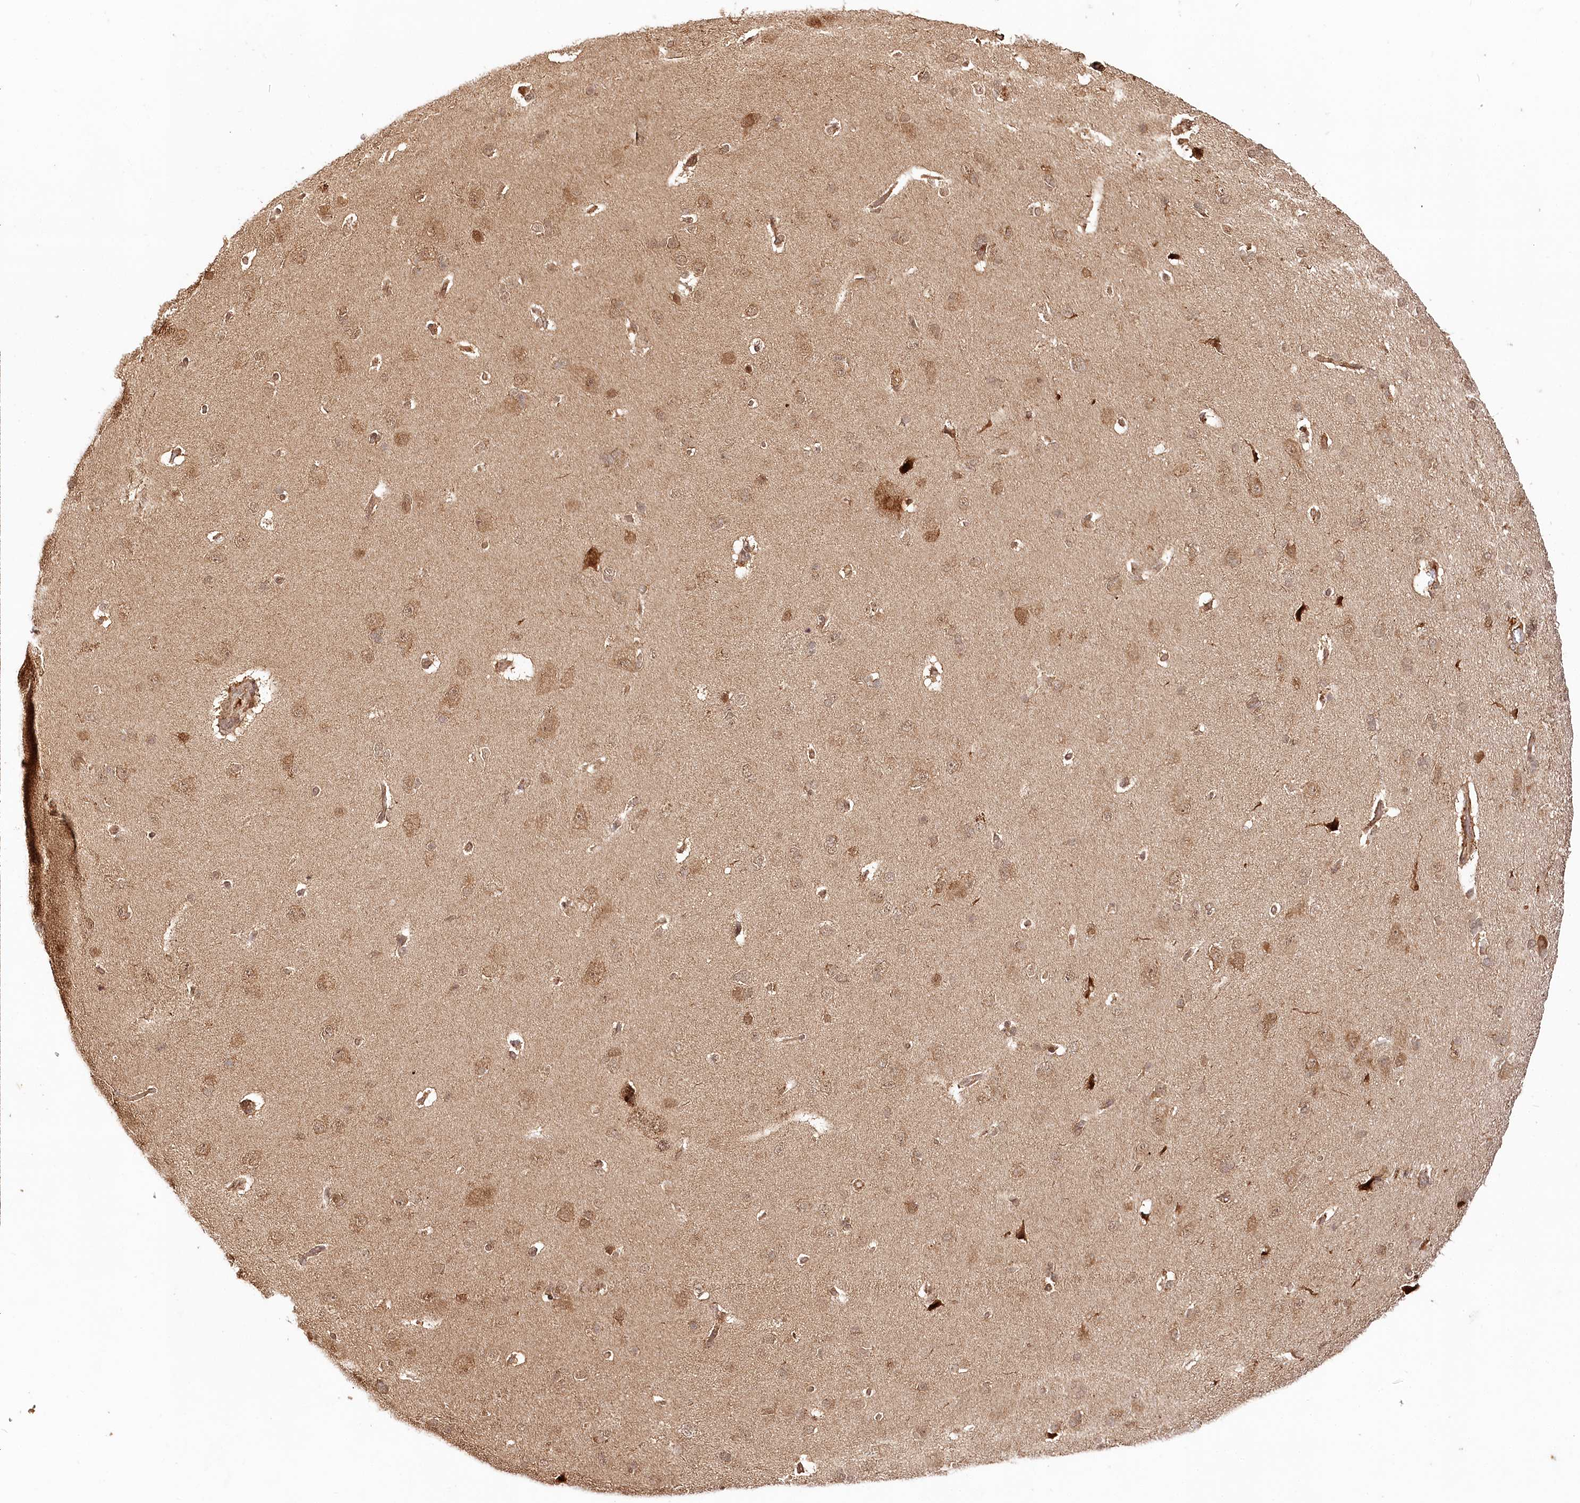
{"staining": {"intensity": "moderate", "quantity": "25%-75%", "location": "cytoplasmic/membranous,nuclear"}, "tissue": "cerebral cortex", "cell_type": "Endothelial cells", "image_type": "normal", "snomed": [{"axis": "morphology", "description": "Normal tissue, NOS"}, {"axis": "topography", "description": "Cerebral cortex"}], "caption": "Immunohistochemical staining of benign cerebral cortex shows moderate cytoplasmic/membranous,nuclear protein staining in about 25%-75% of endothelial cells.", "gene": "ULK2", "patient": {"sex": "male", "age": 62}}